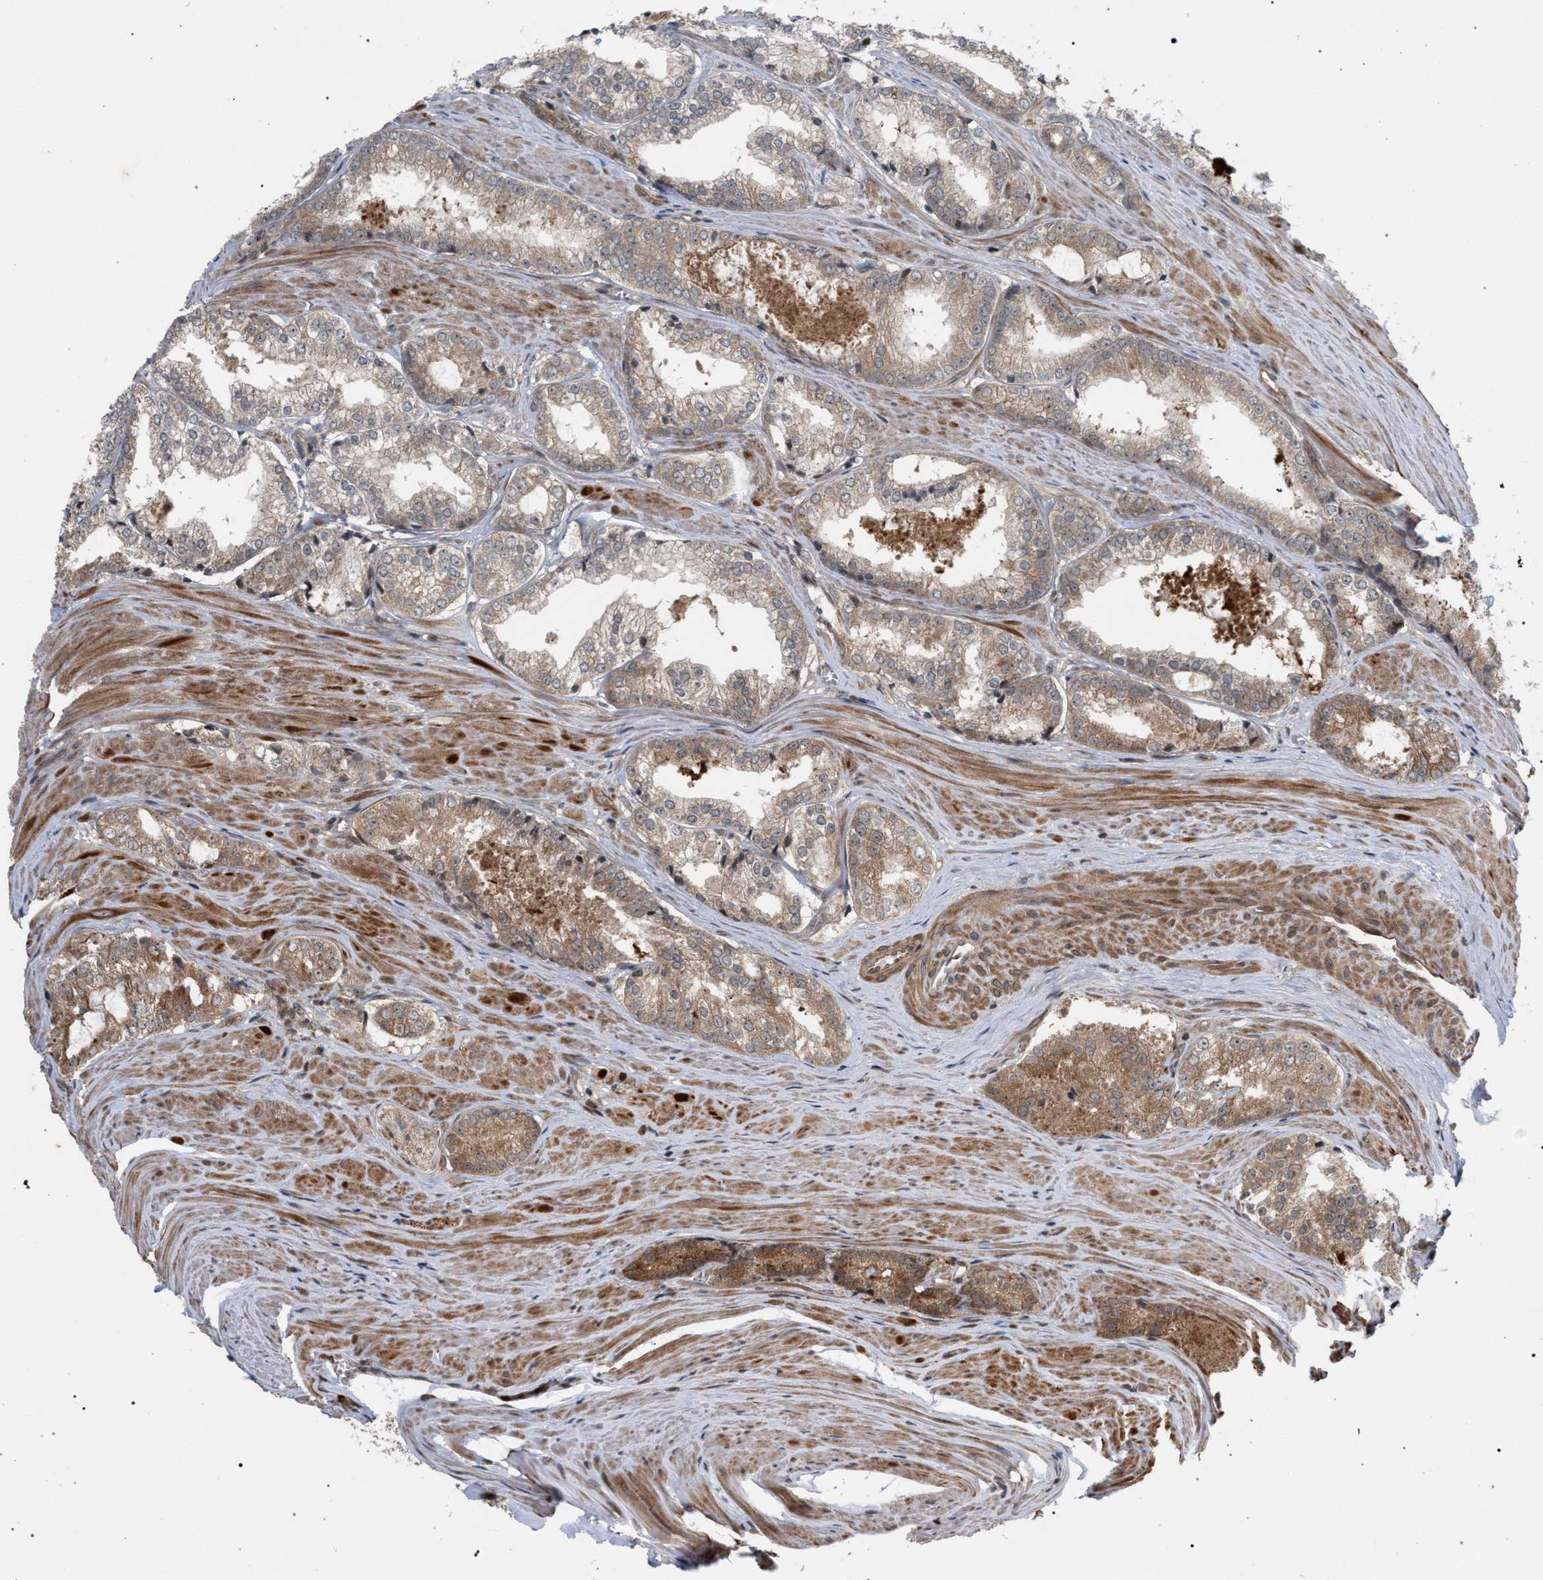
{"staining": {"intensity": "moderate", "quantity": "<25%", "location": "cytoplasmic/membranous"}, "tissue": "prostate cancer", "cell_type": "Tumor cells", "image_type": "cancer", "snomed": [{"axis": "morphology", "description": "Adenocarcinoma, Low grade"}, {"axis": "topography", "description": "Prostate"}], "caption": "Prostate low-grade adenocarcinoma stained with immunohistochemistry demonstrates moderate cytoplasmic/membranous staining in approximately <25% of tumor cells. (Stains: DAB (3,3'-diaminobenzidine) in brown, nuclei in blue, Microscopy: brightfield microscopy at high magnification).", "gene": "IRAK4", "patient": {"sex": "male", "age": 64}}